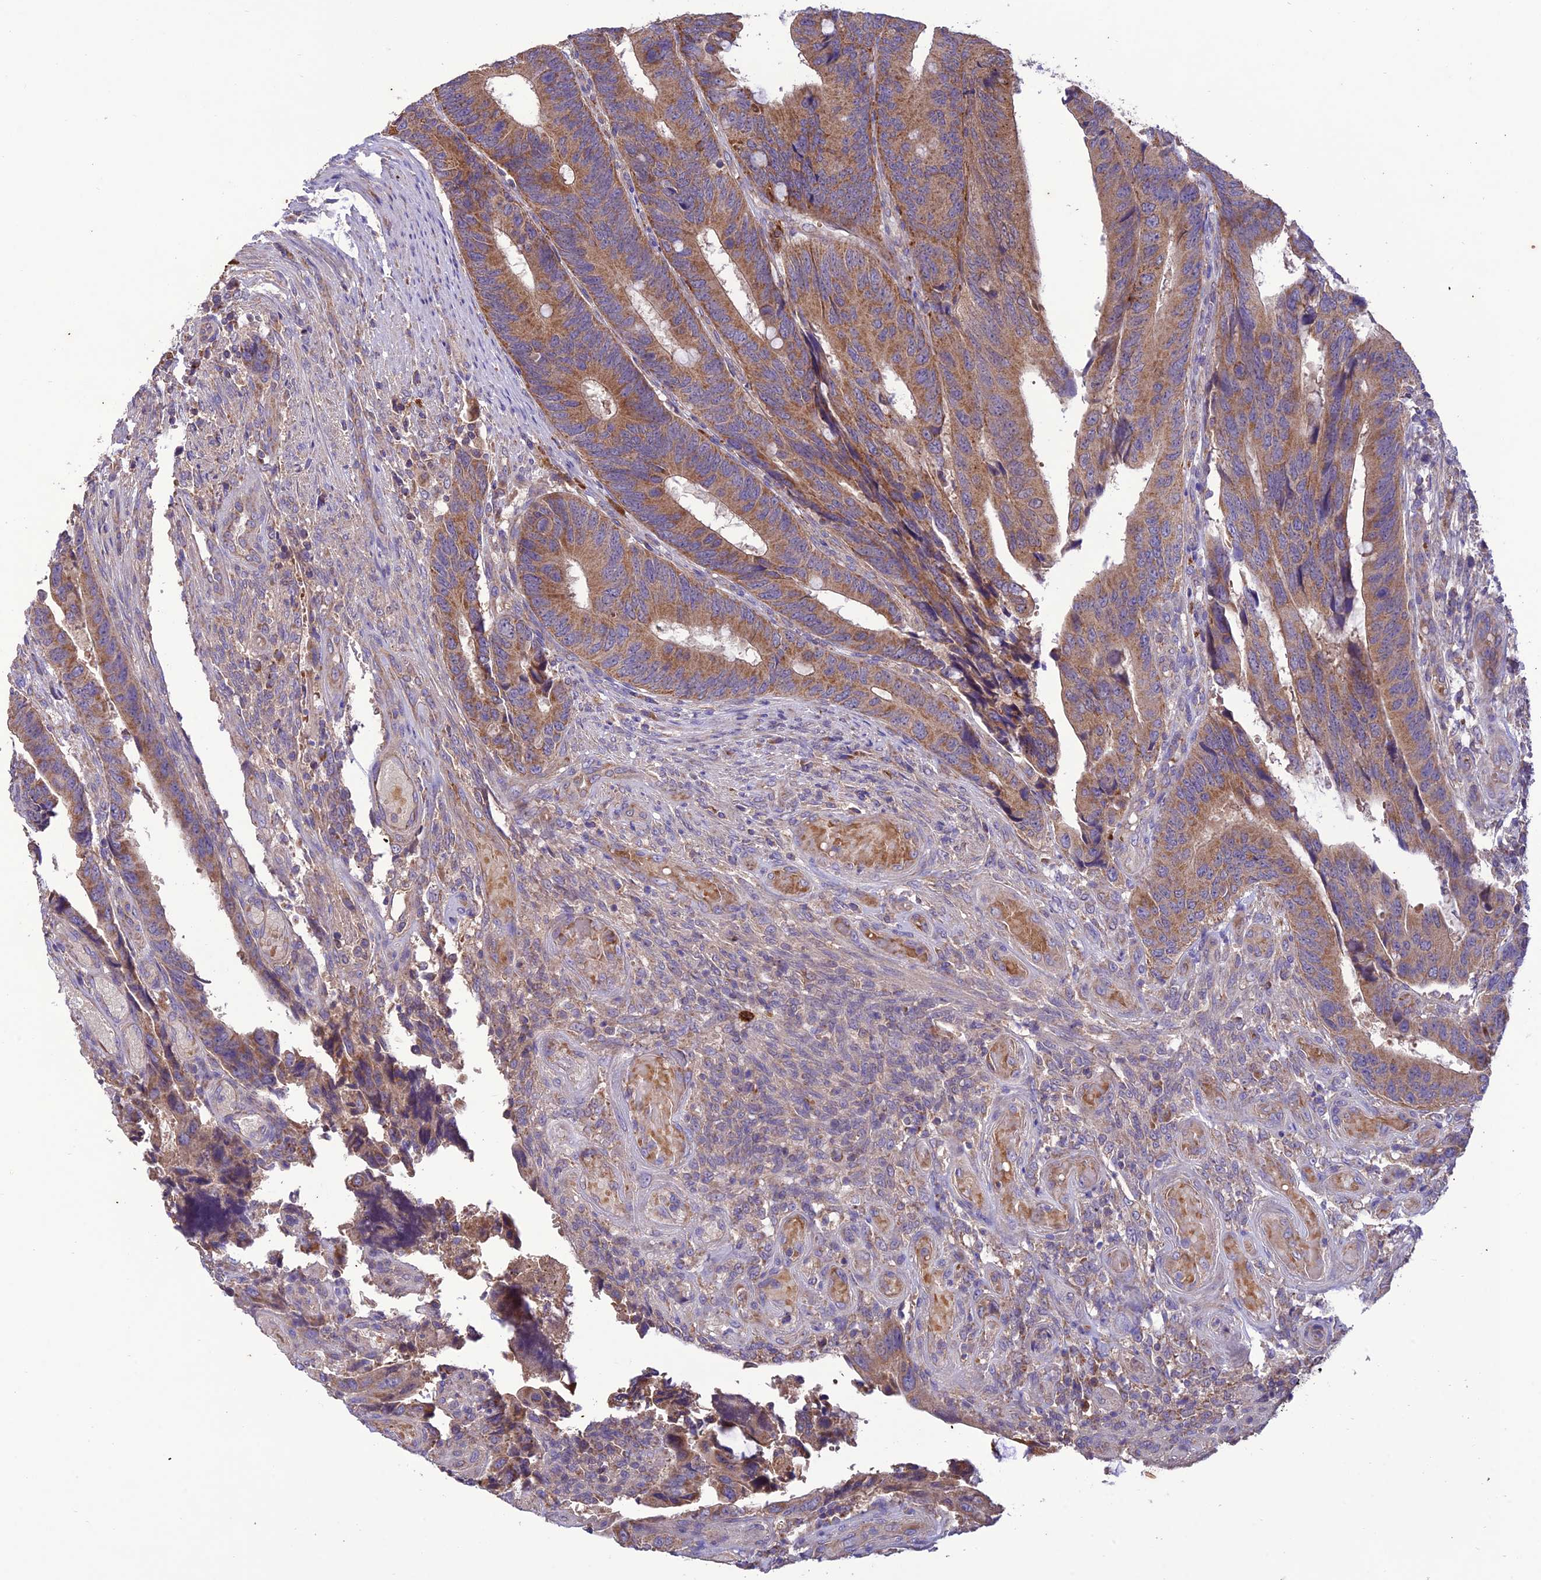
{"staining": {"intensity": "moderate", "quantity": ">75%", "location": "cytoplasmic/membranous"}, "tissue": "colorectal cancer", "cell_type": "Tumor cells", "image_type": "cancer", "snomed": [{"axis": "morphology", "description": "Adenocarcinoma, NOS"}, {"axis": "topography", "description": "Colon"}], "caption": "The image displays immunohistochemical staining of colorectal adenocarcinoma. There is moderate cytoplasmic/membranous positivity is appreciated in approximately >75% of tumor cells.", "gene": "NDUFAF1", "patient": {"sex": "male", "age": 87}}